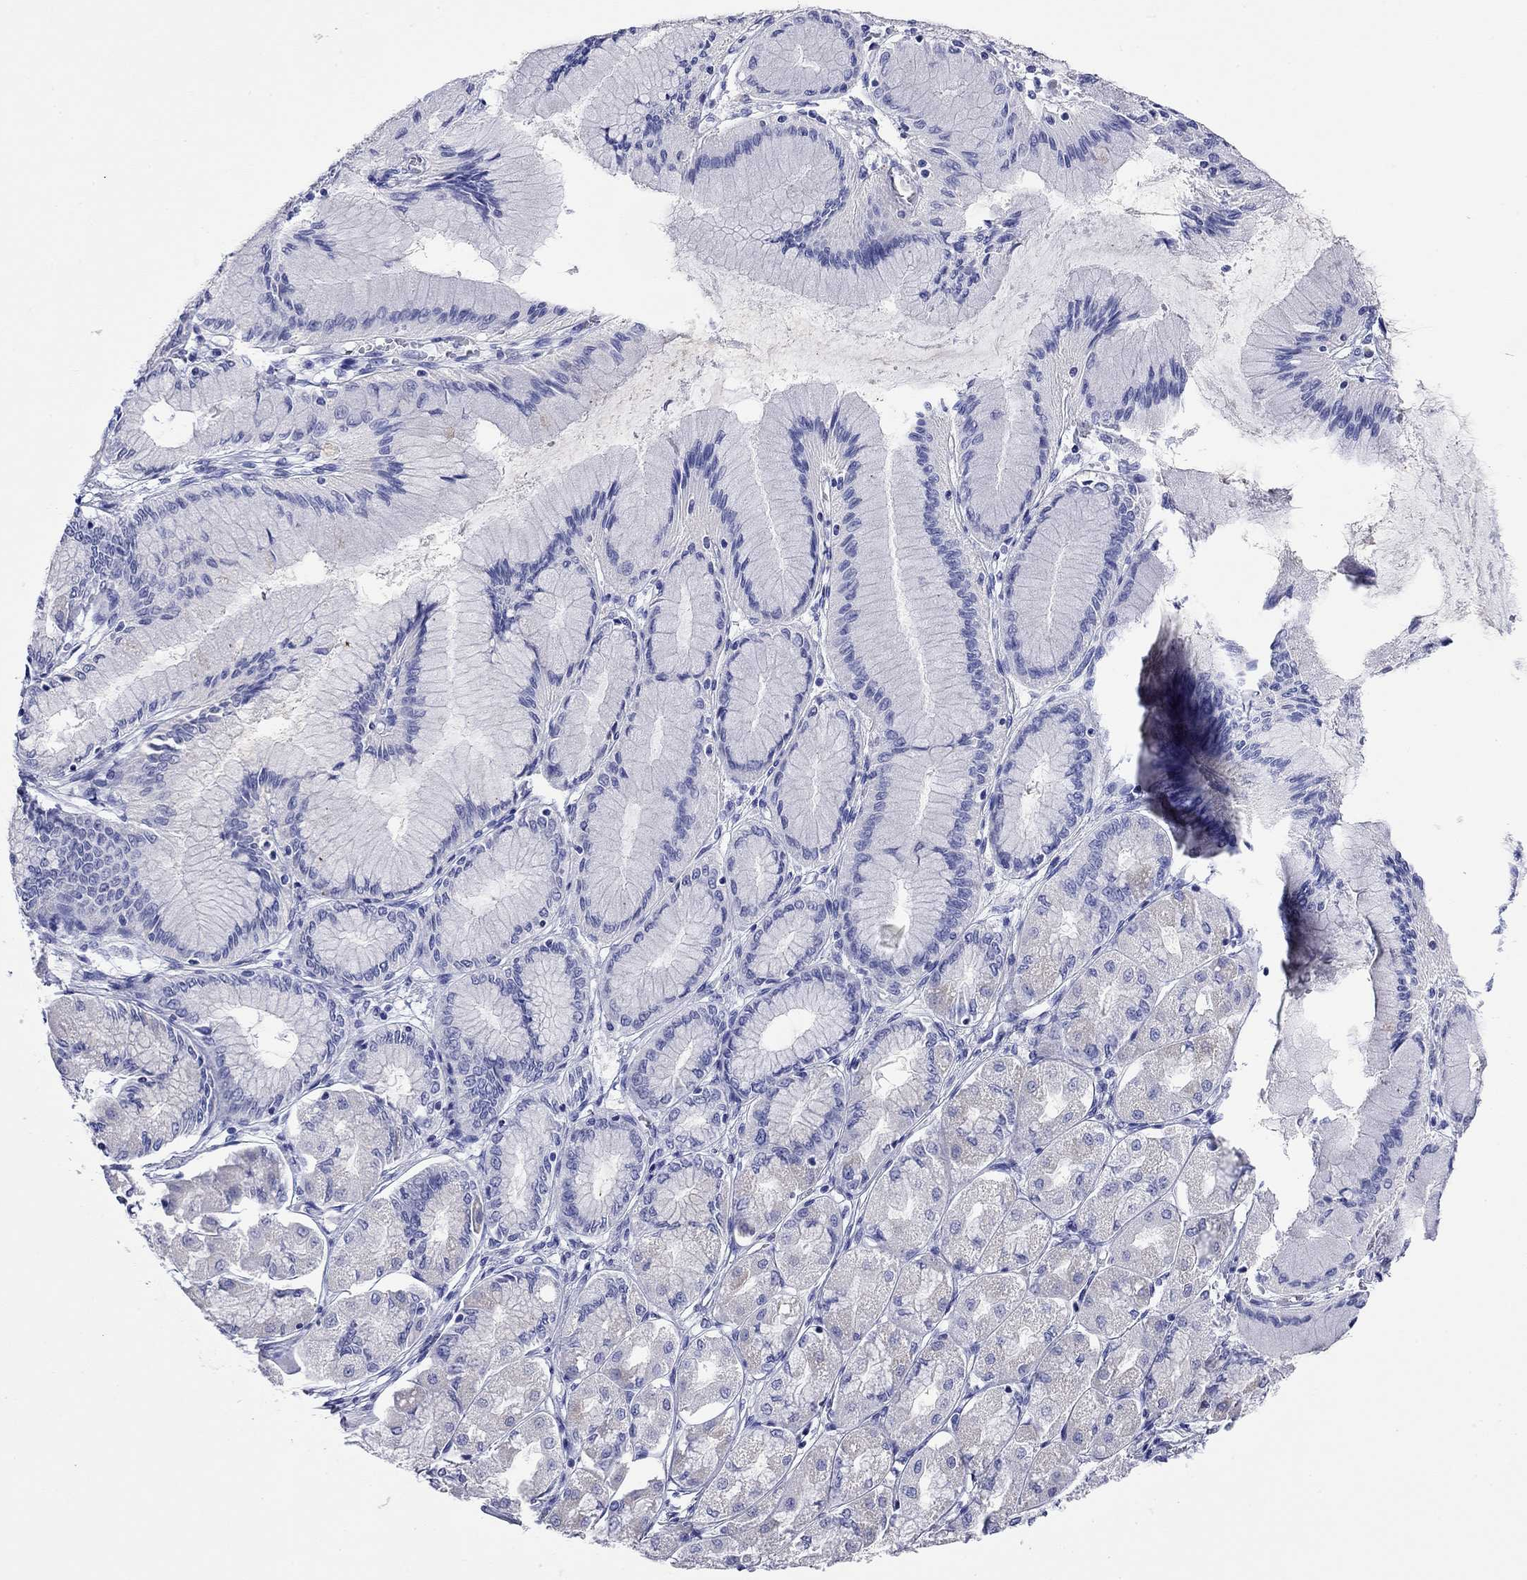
{"staining": {"intensity": "negative", "quantity": "none", "location": "none"}, "tissue": "stomach cancer", "cell_type": "Tumor cells", "image_type": "cancer", "snomed": [{"axis": "morphology", "description": "Normal tissue, NOS"}, {"axis": "morphology", "description": "Adenocarcinoma, NOS"}, {"axis": "morphology", "description": "Adenocarcinoma, High grade"}, {"axis": "topography", "description": "Stomach, upper"}, {"axis": "topography", "description": "Stomach"}], "caption": "The image exhibits no staining of tumor cells in stomach adenocarcinoma.", "gene": "FIGLA", "patient": {"sex": "female", "age": 65}}